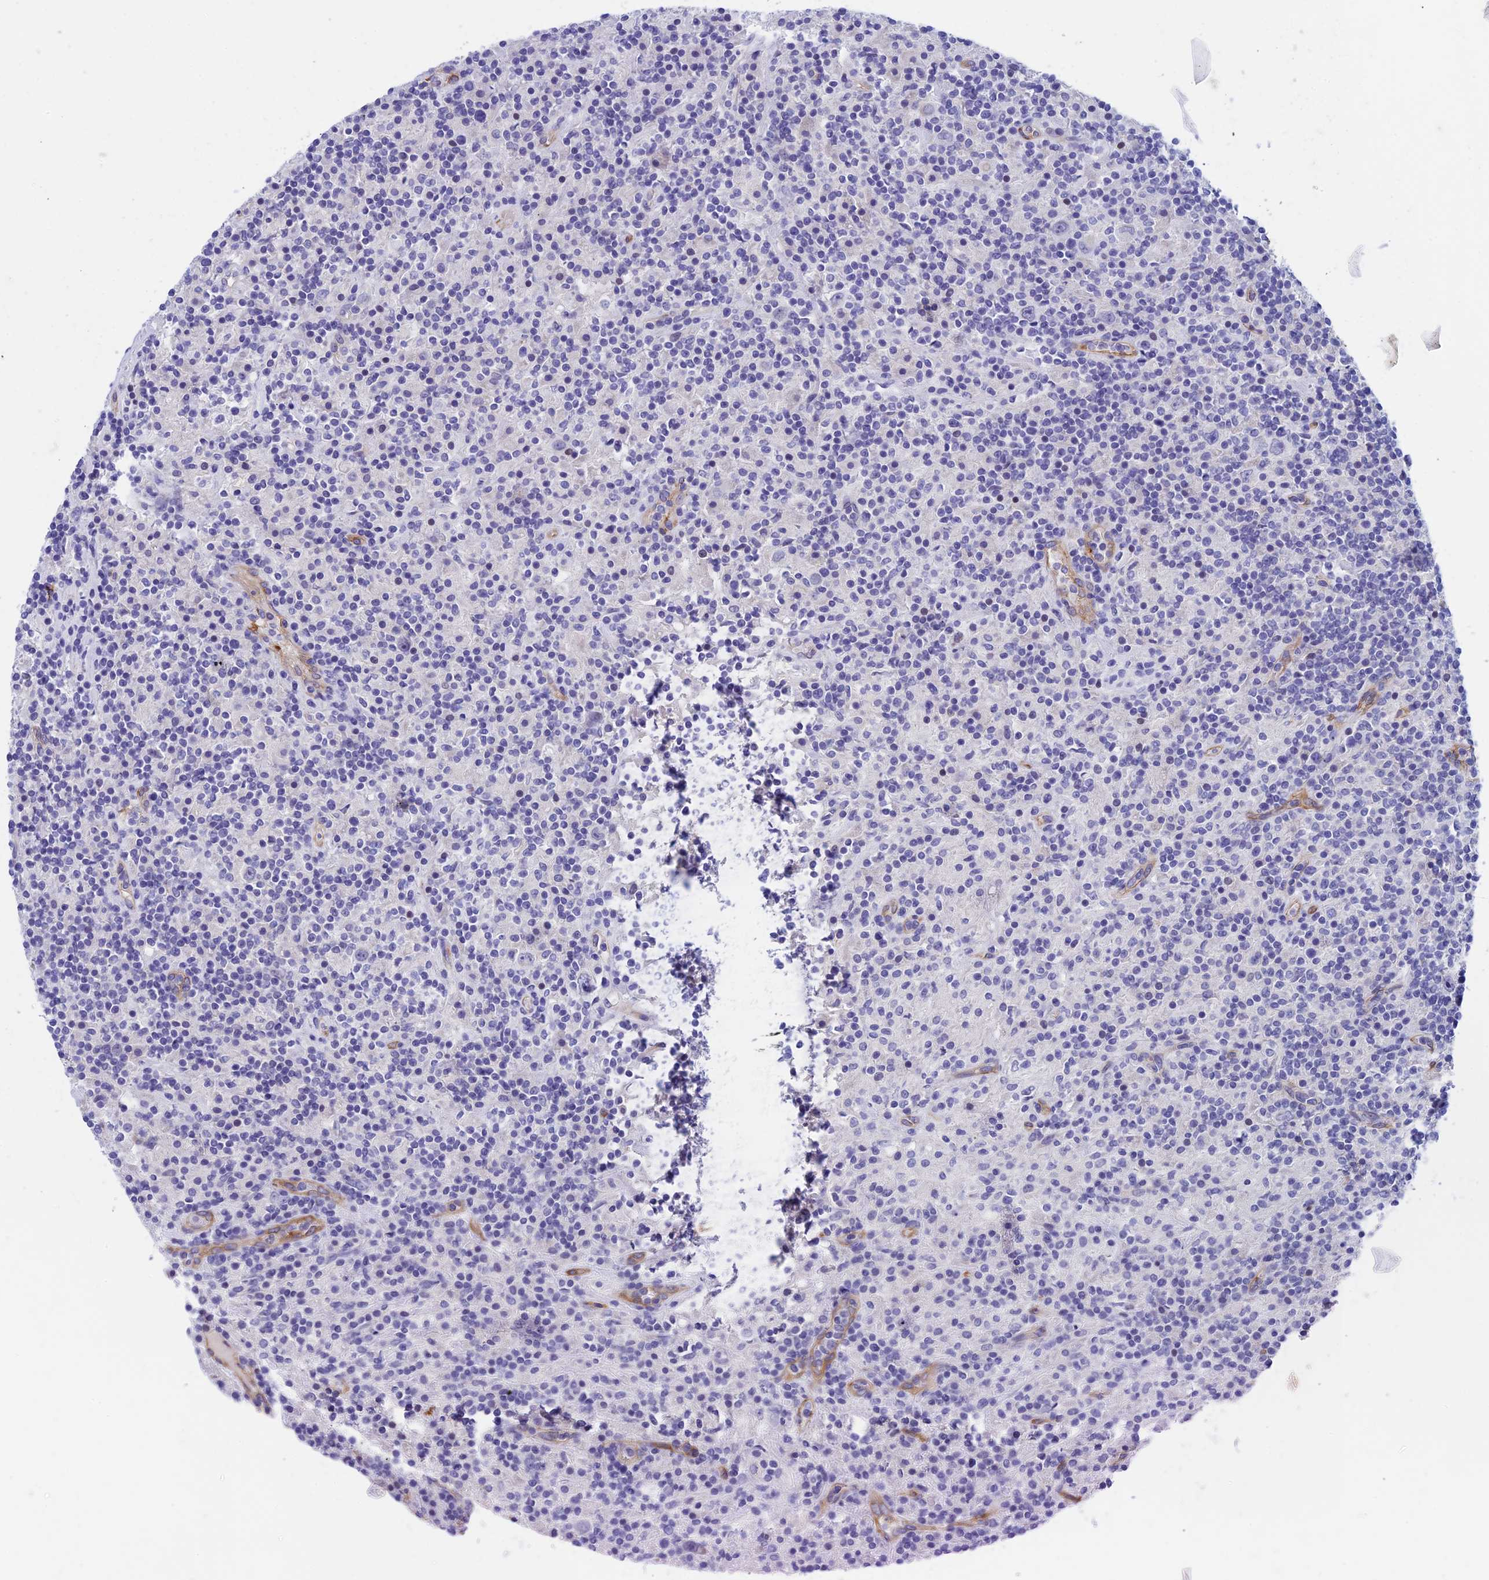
{"staining": {"intensity": "negative", "quantity": "none", "location": "none"}, "tissue": "lymphoma", "cell_type": "Tumor cells", "image_type": "cancer", "snomed": [{"axis": "morphology", "description": "Hodgkin's disease, NOS"}, {"axis": "topography", "description": "Lymph node"}], "caption": "Protein analysis of lymphoma exhibits no significant positivity in tumor cells.", "gene": "INSYN1", "patient": {"sex": "male", "age": 70}}